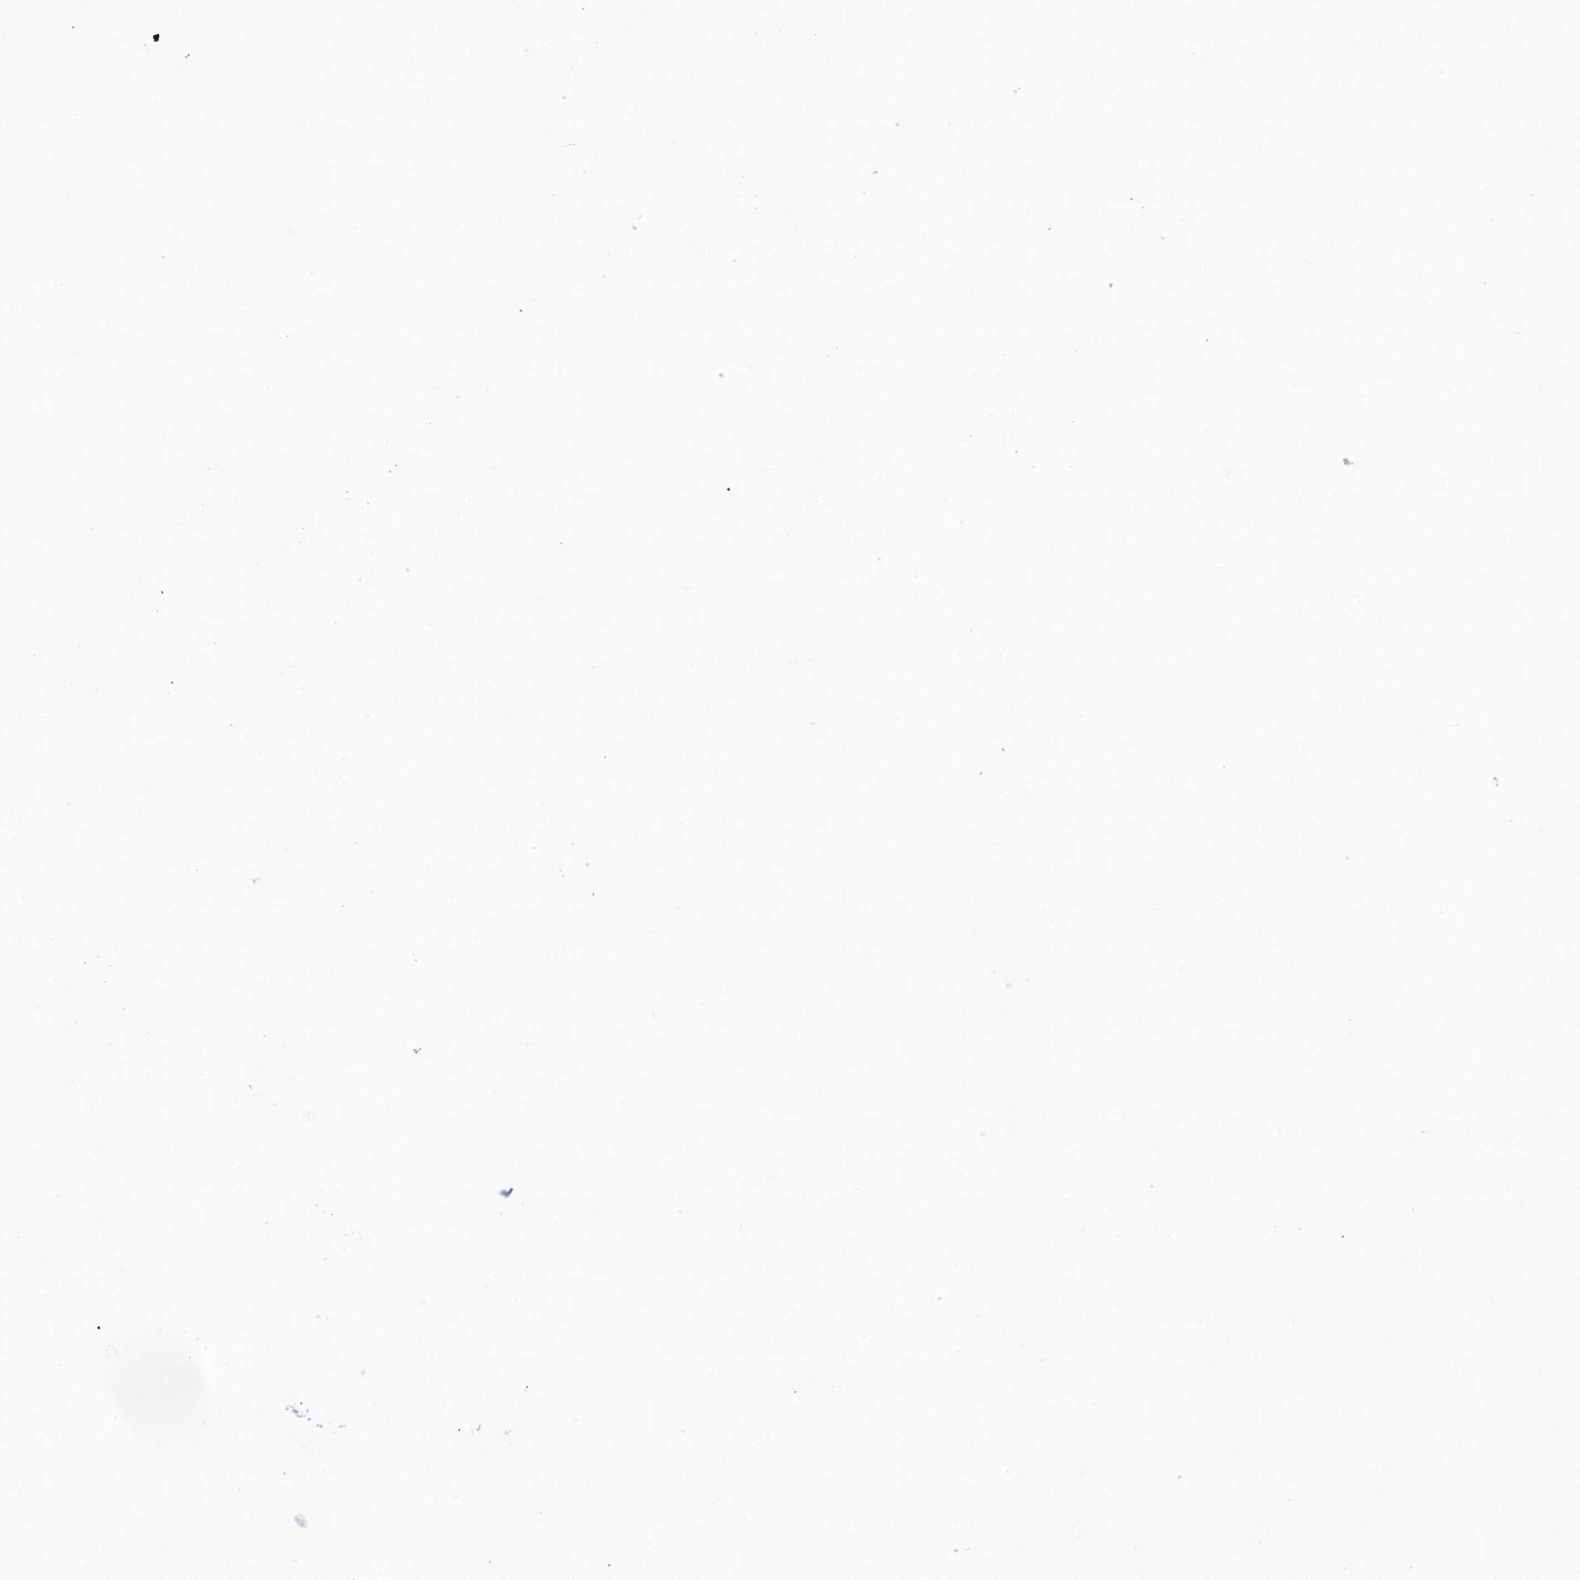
{"staining": {"intensity": "weak", "quantity": "<25%", "location": "cytoplasmic/membranous"}, "tissue": "cervical cancer", "cell_type": "Tumor cells", "image_type": "cancer", "snomed": [{"axis": "morphology", "description": "Squamous cell carcinoma, NOS"}, {"axis": "topography", "description": "Cervix"}], "caption": "Micrograph shows no protein staining in tumor cells of squamous cell carcinoma (cervical) tissue.", "gene": "ALDH6A1", "patient": {"sex": "female", "age": 55}}